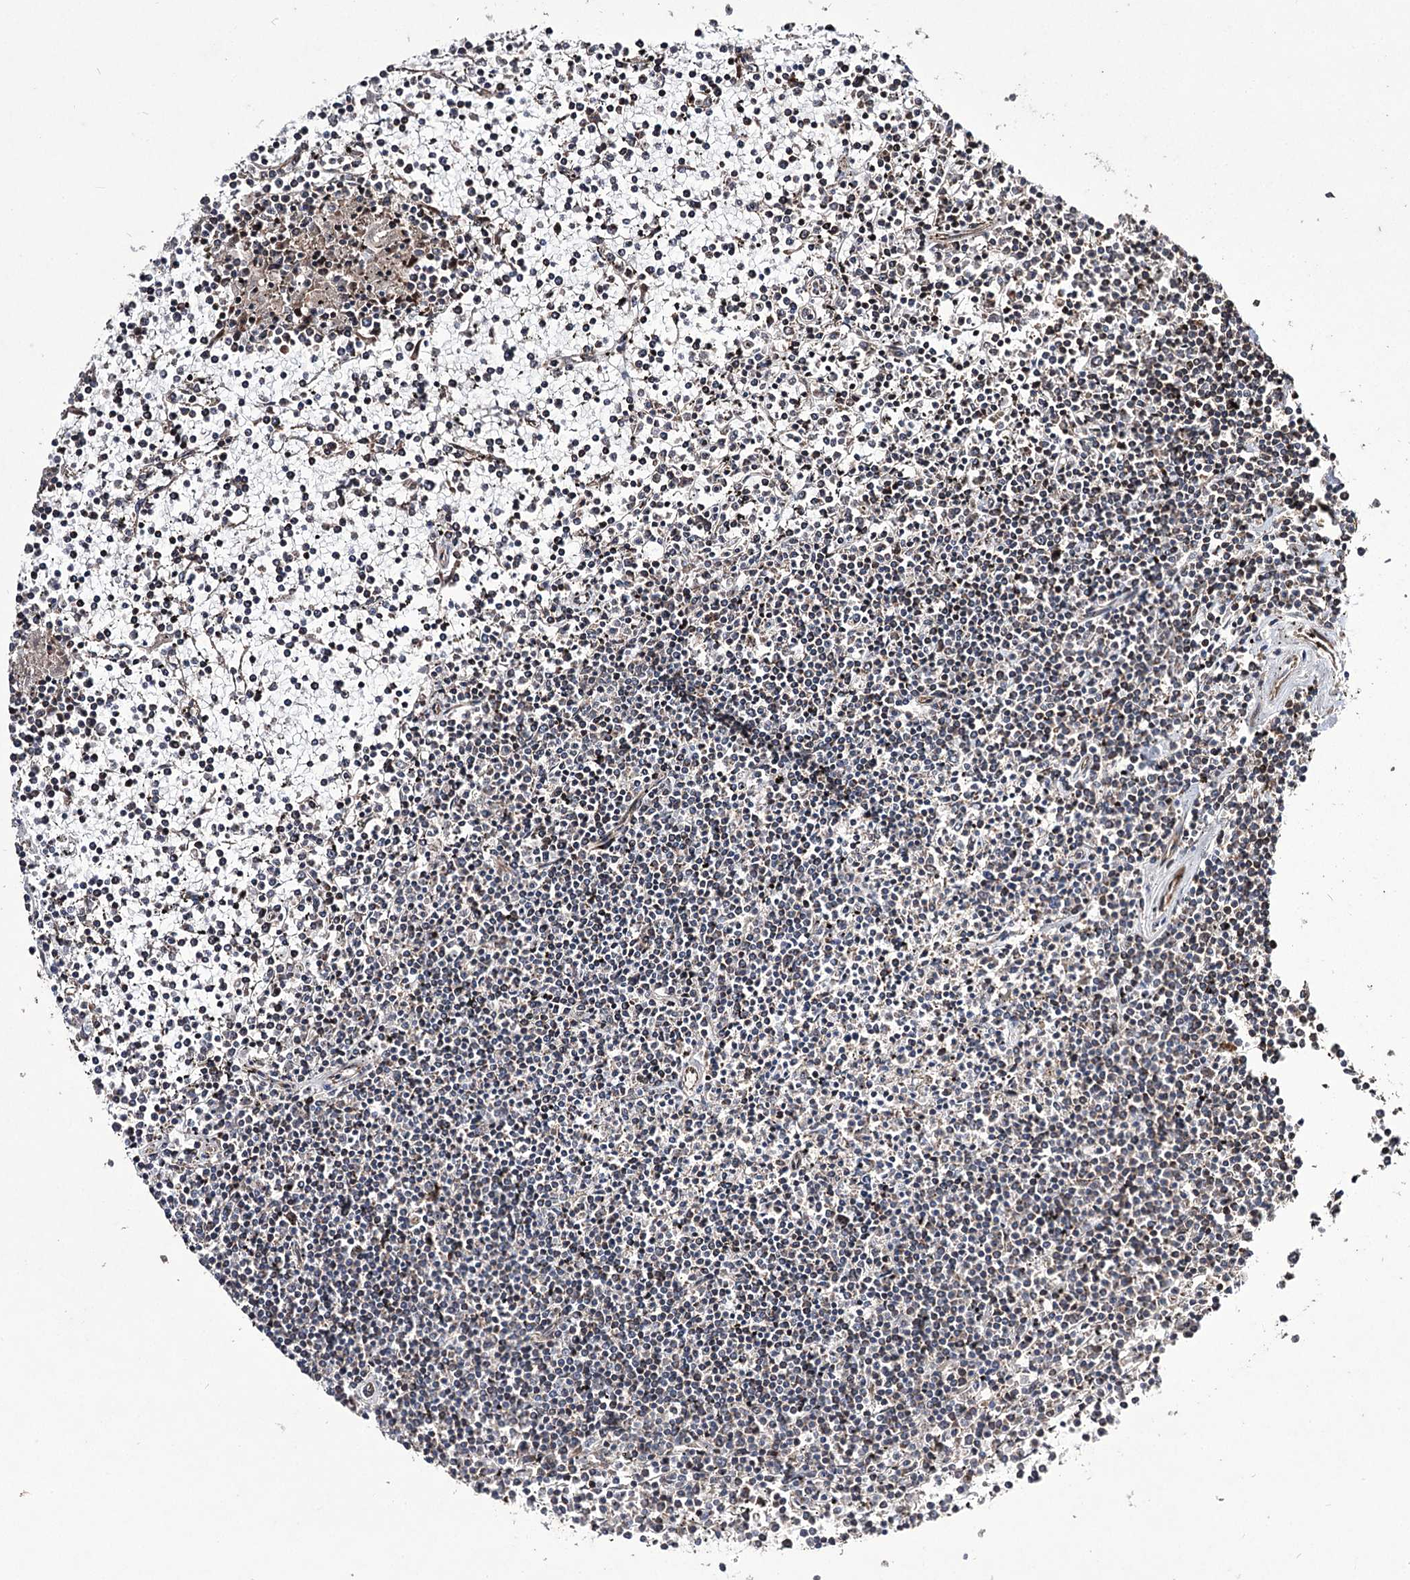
{"staining": {"intensity": "negative", "quantity": "none", "location": "none"}, "tissue": "lymphoma", "cell_type": "Tumor cells", "image_type": "cancer", "snomed": [{"axis": "morphology", "description": "Malignant lymphoma, non-Hodgkin's type, Low grade"}, {"axis": "topography", "description": "Spleen"}], "caption": "The immunohistochemistry (IHC) histopathology image has no significant positivity in tumor cells of low-grade malignant lymphoma, non-Hodgkin's type tissue. (Stains: DAB (3,3'-diaminobenzidine) IHC with hematoxylin counter stain, Microscopy: brightfield microscopy at high magnification).", "gene": "CPNE8", "patient": {"sex": "female", "age": 19}}